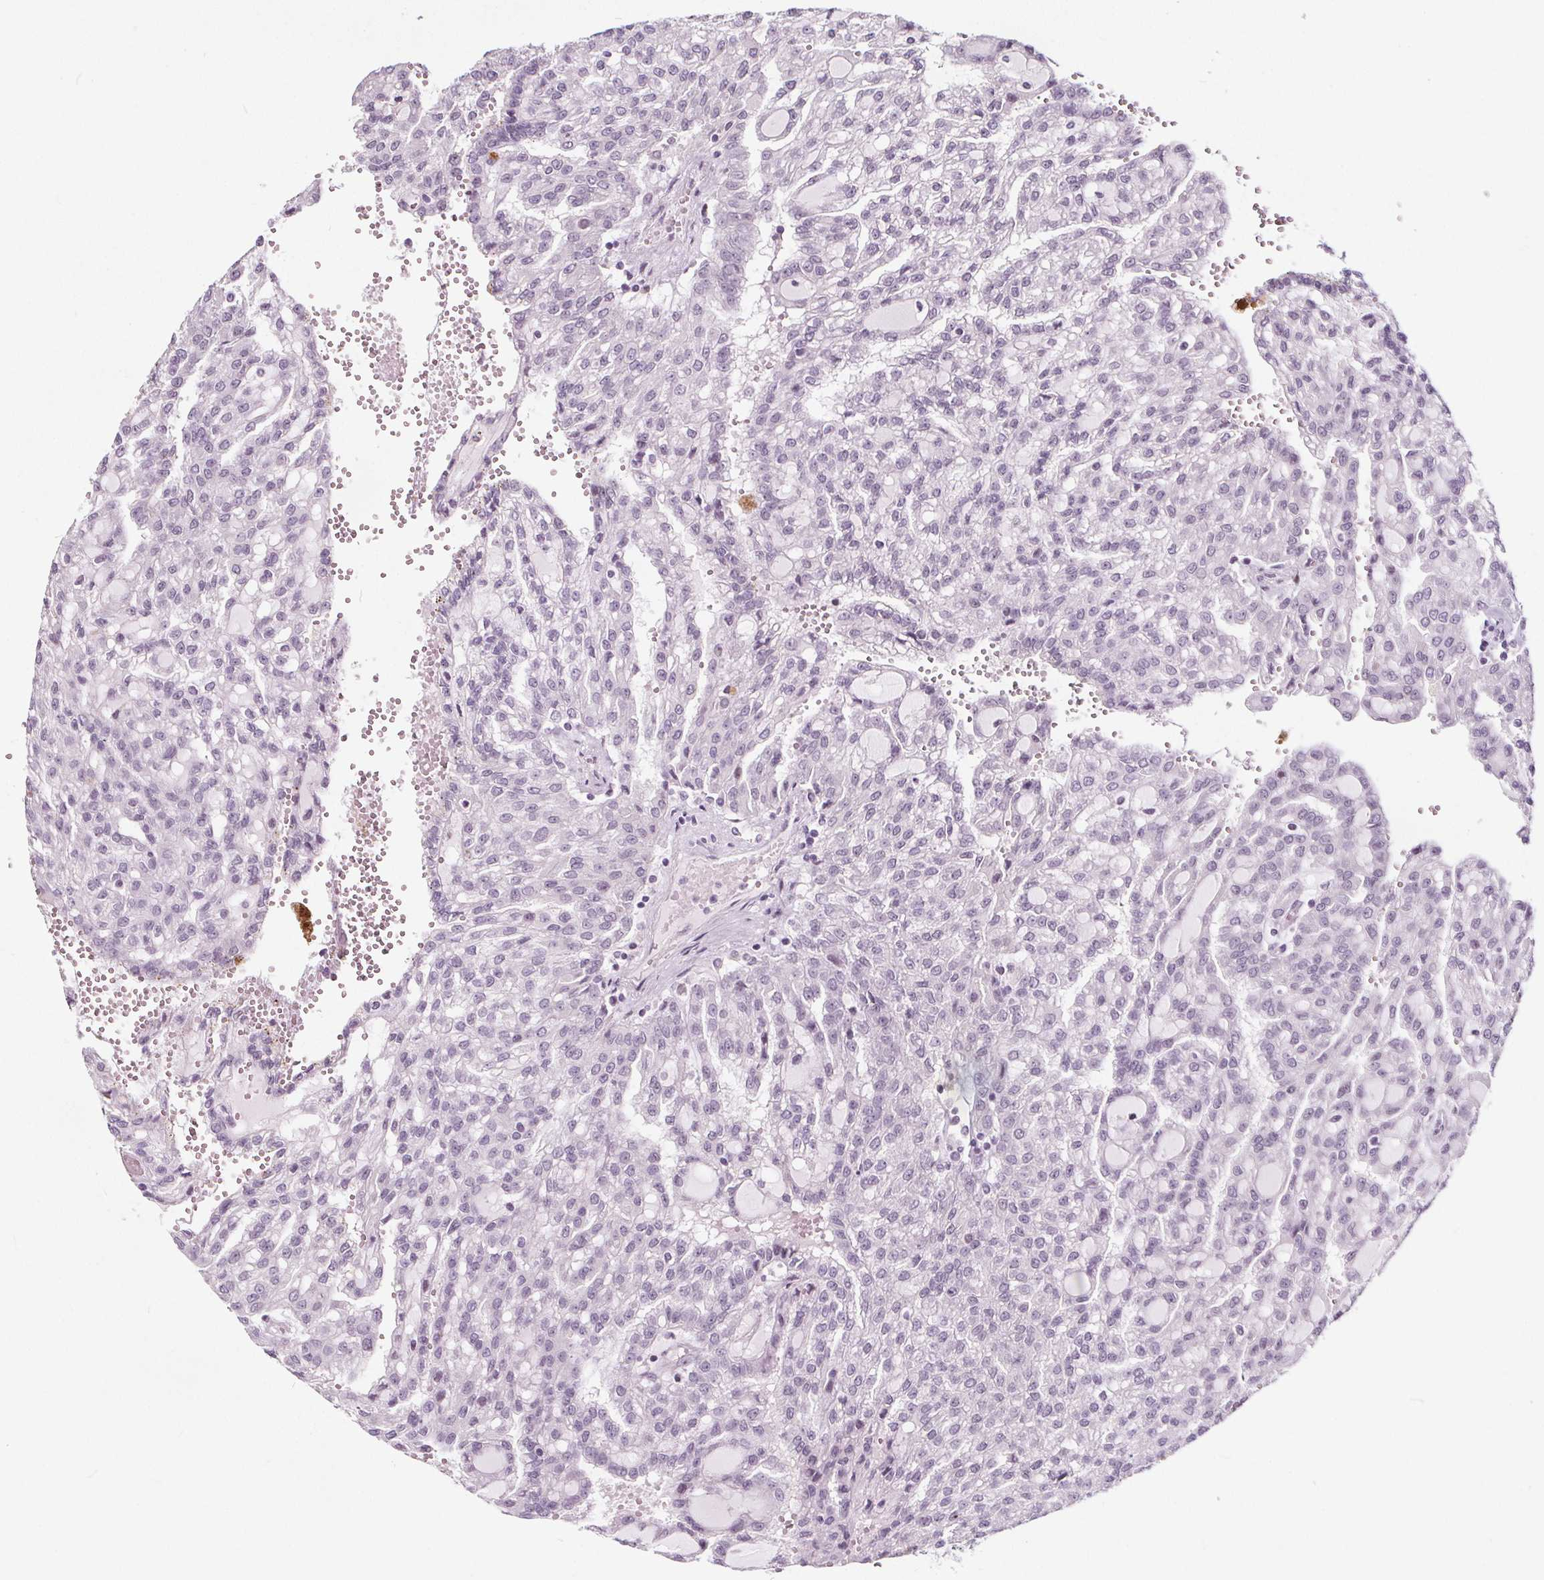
{"staining": {"intensity": "negative", "quantity": "none", "location": "none"}, "tissue": "renal cancer", "cell_type": "Tumor cells", "image_type": "cancer", "snomed": [{"axis": "morphology", "description": "Adenocarcinoma, NOS"}, {"axis": "topography", "description": "Kidney"}], "caption": "A photomicrograph of human adenocarcinoma (renal) is negative for staining in tumor cells. (Immunohistochemistry, brightfield microscopy, high magnification).", "gene": "TAF6L", "patient": {"sex": "male", "age": 63}}